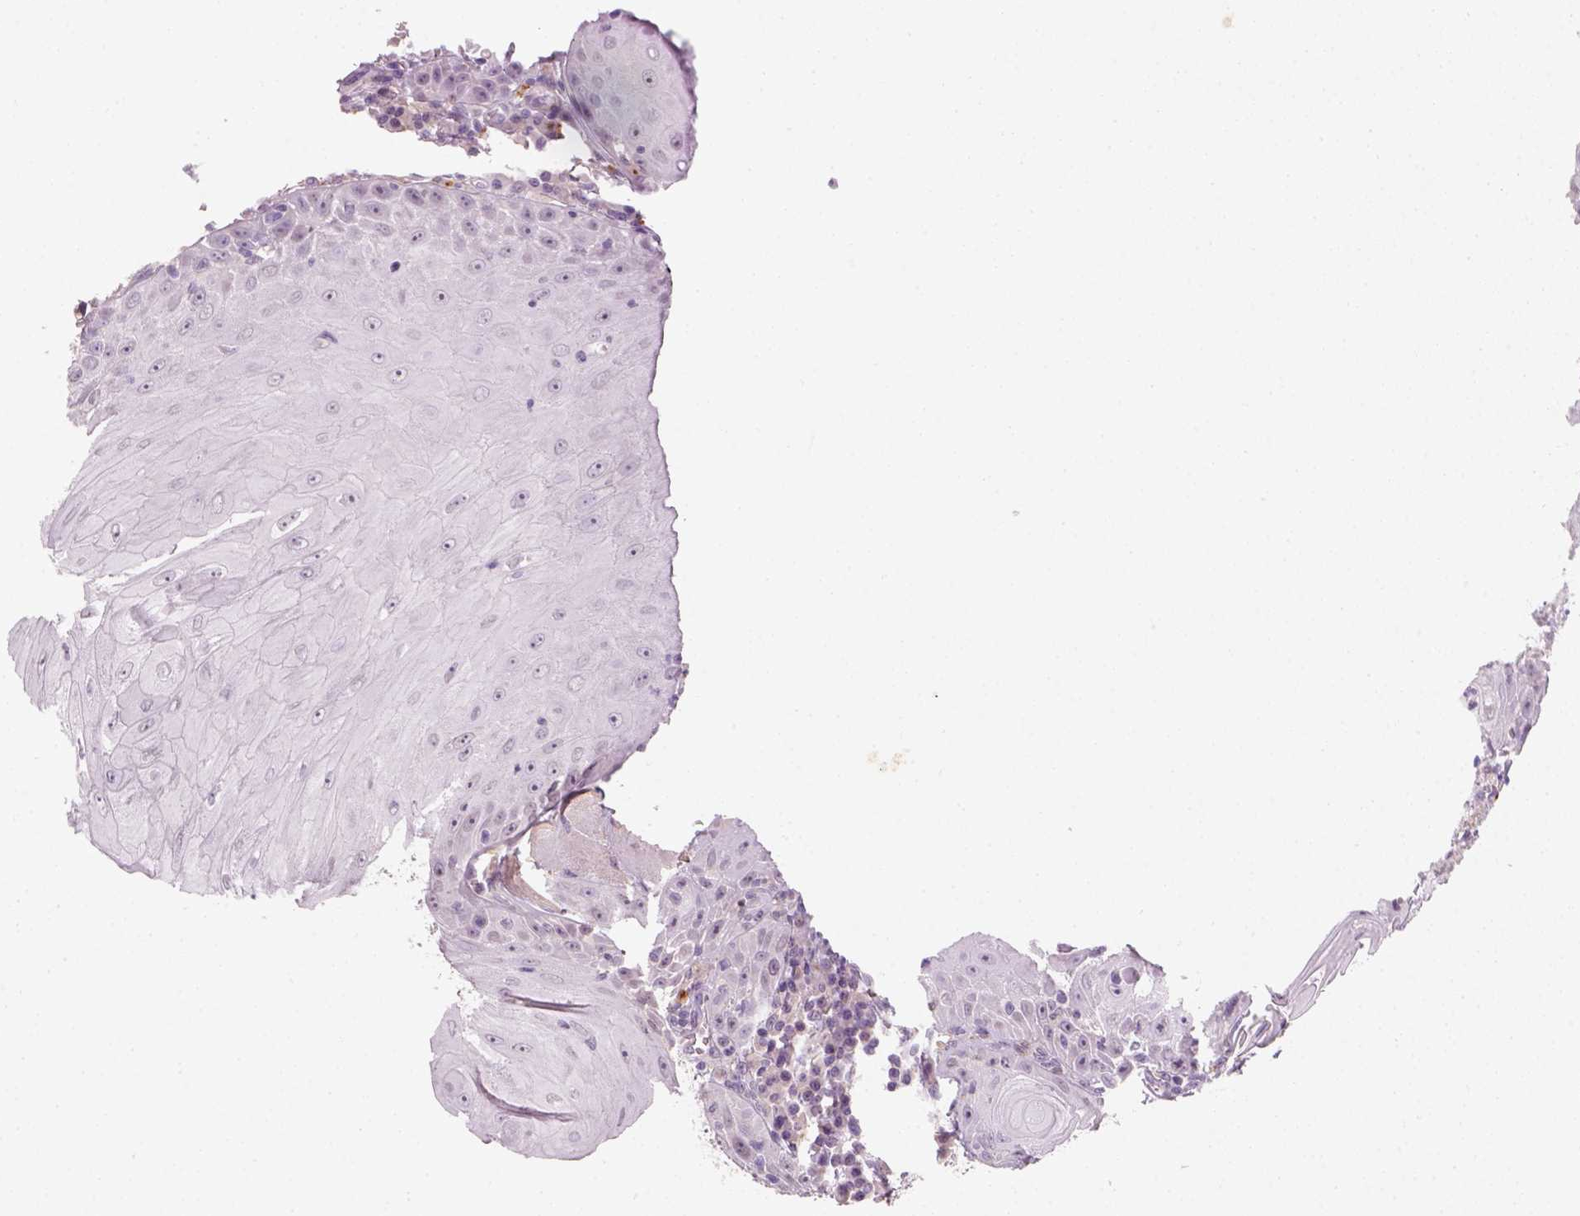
{"staining": {"intensity": "negative", "quantity": "none", "location": "none"}, "tissue": "head and neck cancer", "cell_type": "Tumor cells", "image_type": "cancer", "snomed": [{"axis": "morphology", "description": "Squamous cell carcinoma, NOS"}, {"axis": "topography", "description": "Head-Neck"}], "caption": "This is a micrograph of immunohistochemistry staining of head and neck cancer (squamous cell carcinoma), which shows no positivity in tumor cells.", "gene": "FAM163B", "patient": {"sex": "male", "age": 52}}